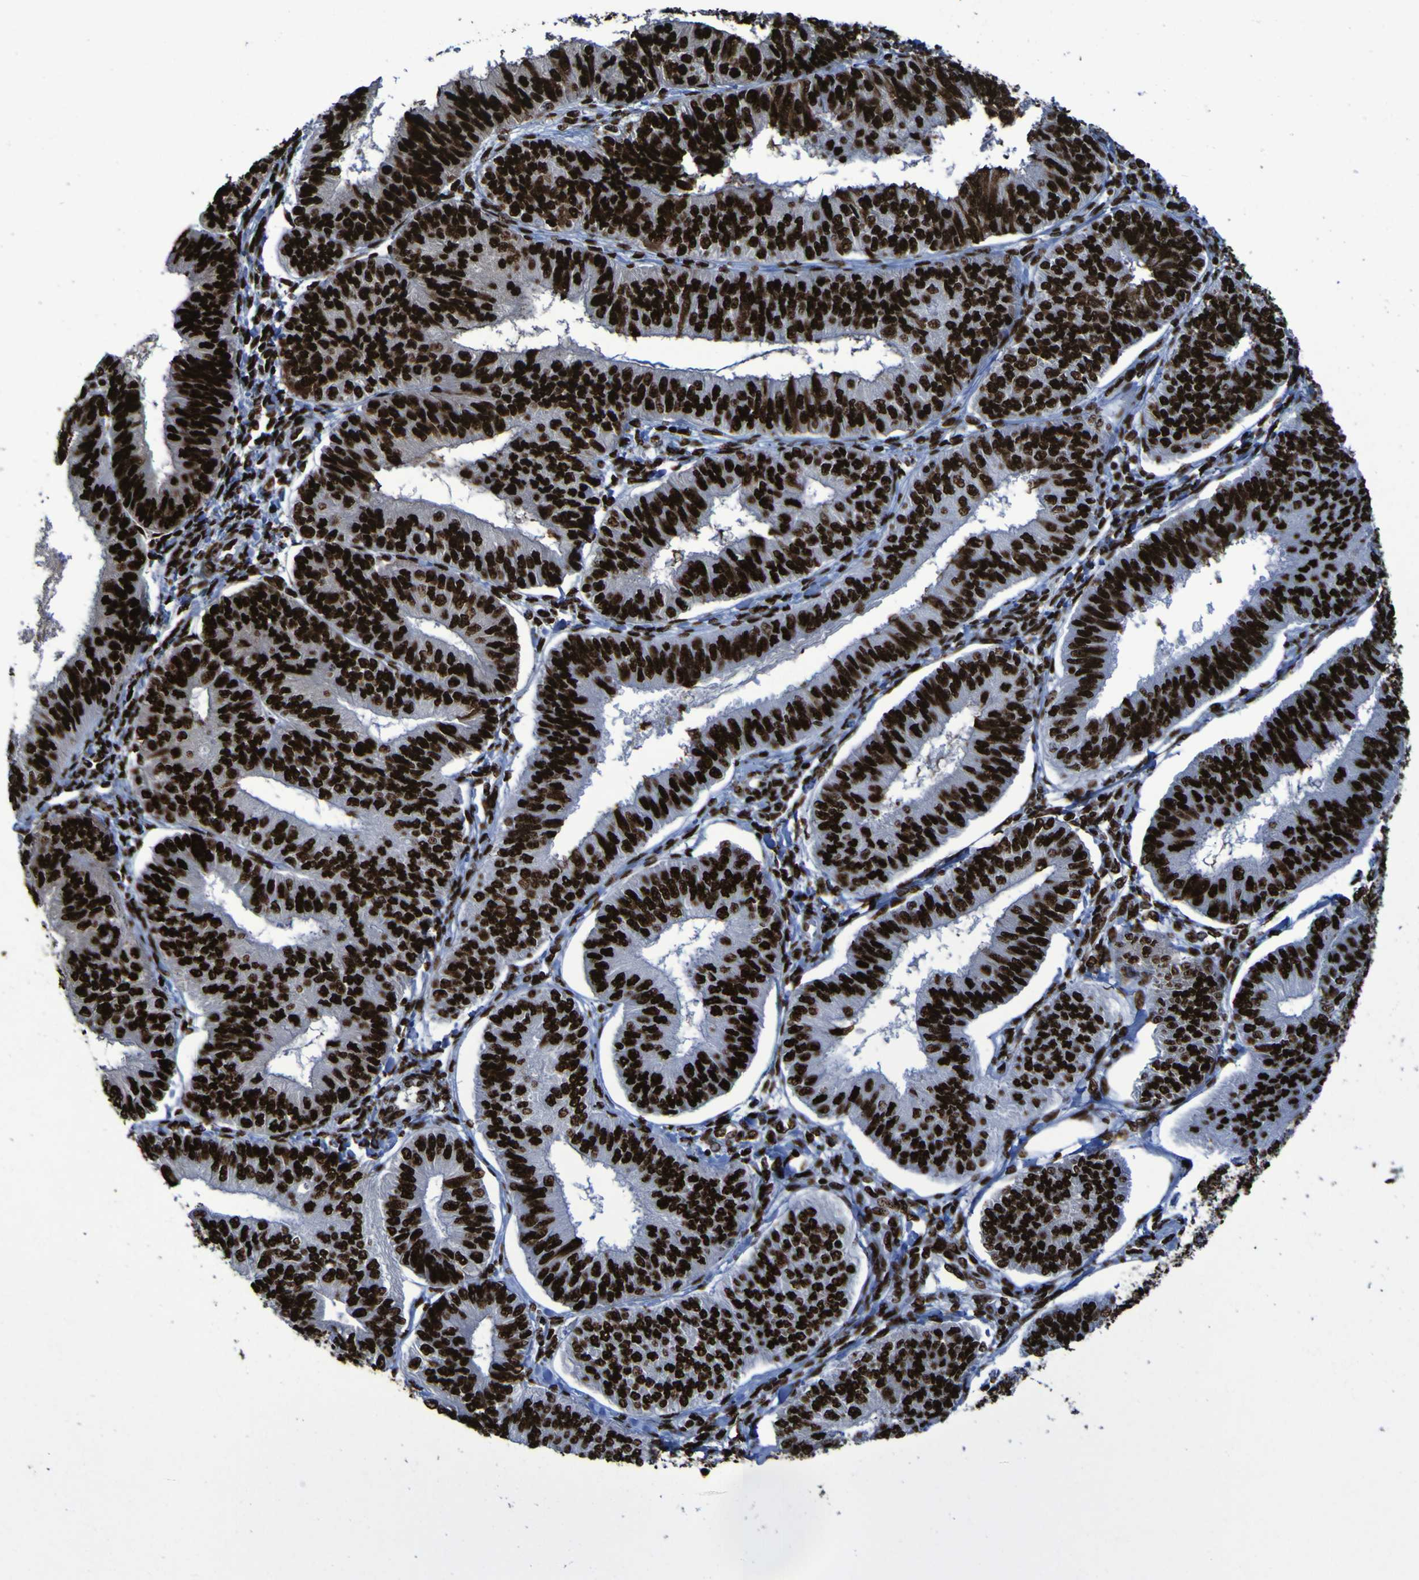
{"staining": {"intensity": "strong", "quantity": ">75%", "location": "nuclear"}, "tissue": "endometrial cancer", "cell_type": "Tumor cells", "image_type": "cancer", "snomed": [{"axis": "morphology", "description": "Adenocarcinoma, NOS"}, {"axis": "topography", "description": "Endometrium"}], "caption": "A histopathology image of human endometrial adenocarcinoma stained for a protein reveals strong nuclear brown staining in tumor cells. The protein of interest is stained brown, and the nuclei are stained in blue (DAB IHC with brightfield microscopy, high magnification).", "gene": "NPM1", "patient": {"sex": "female", "age": 58}}